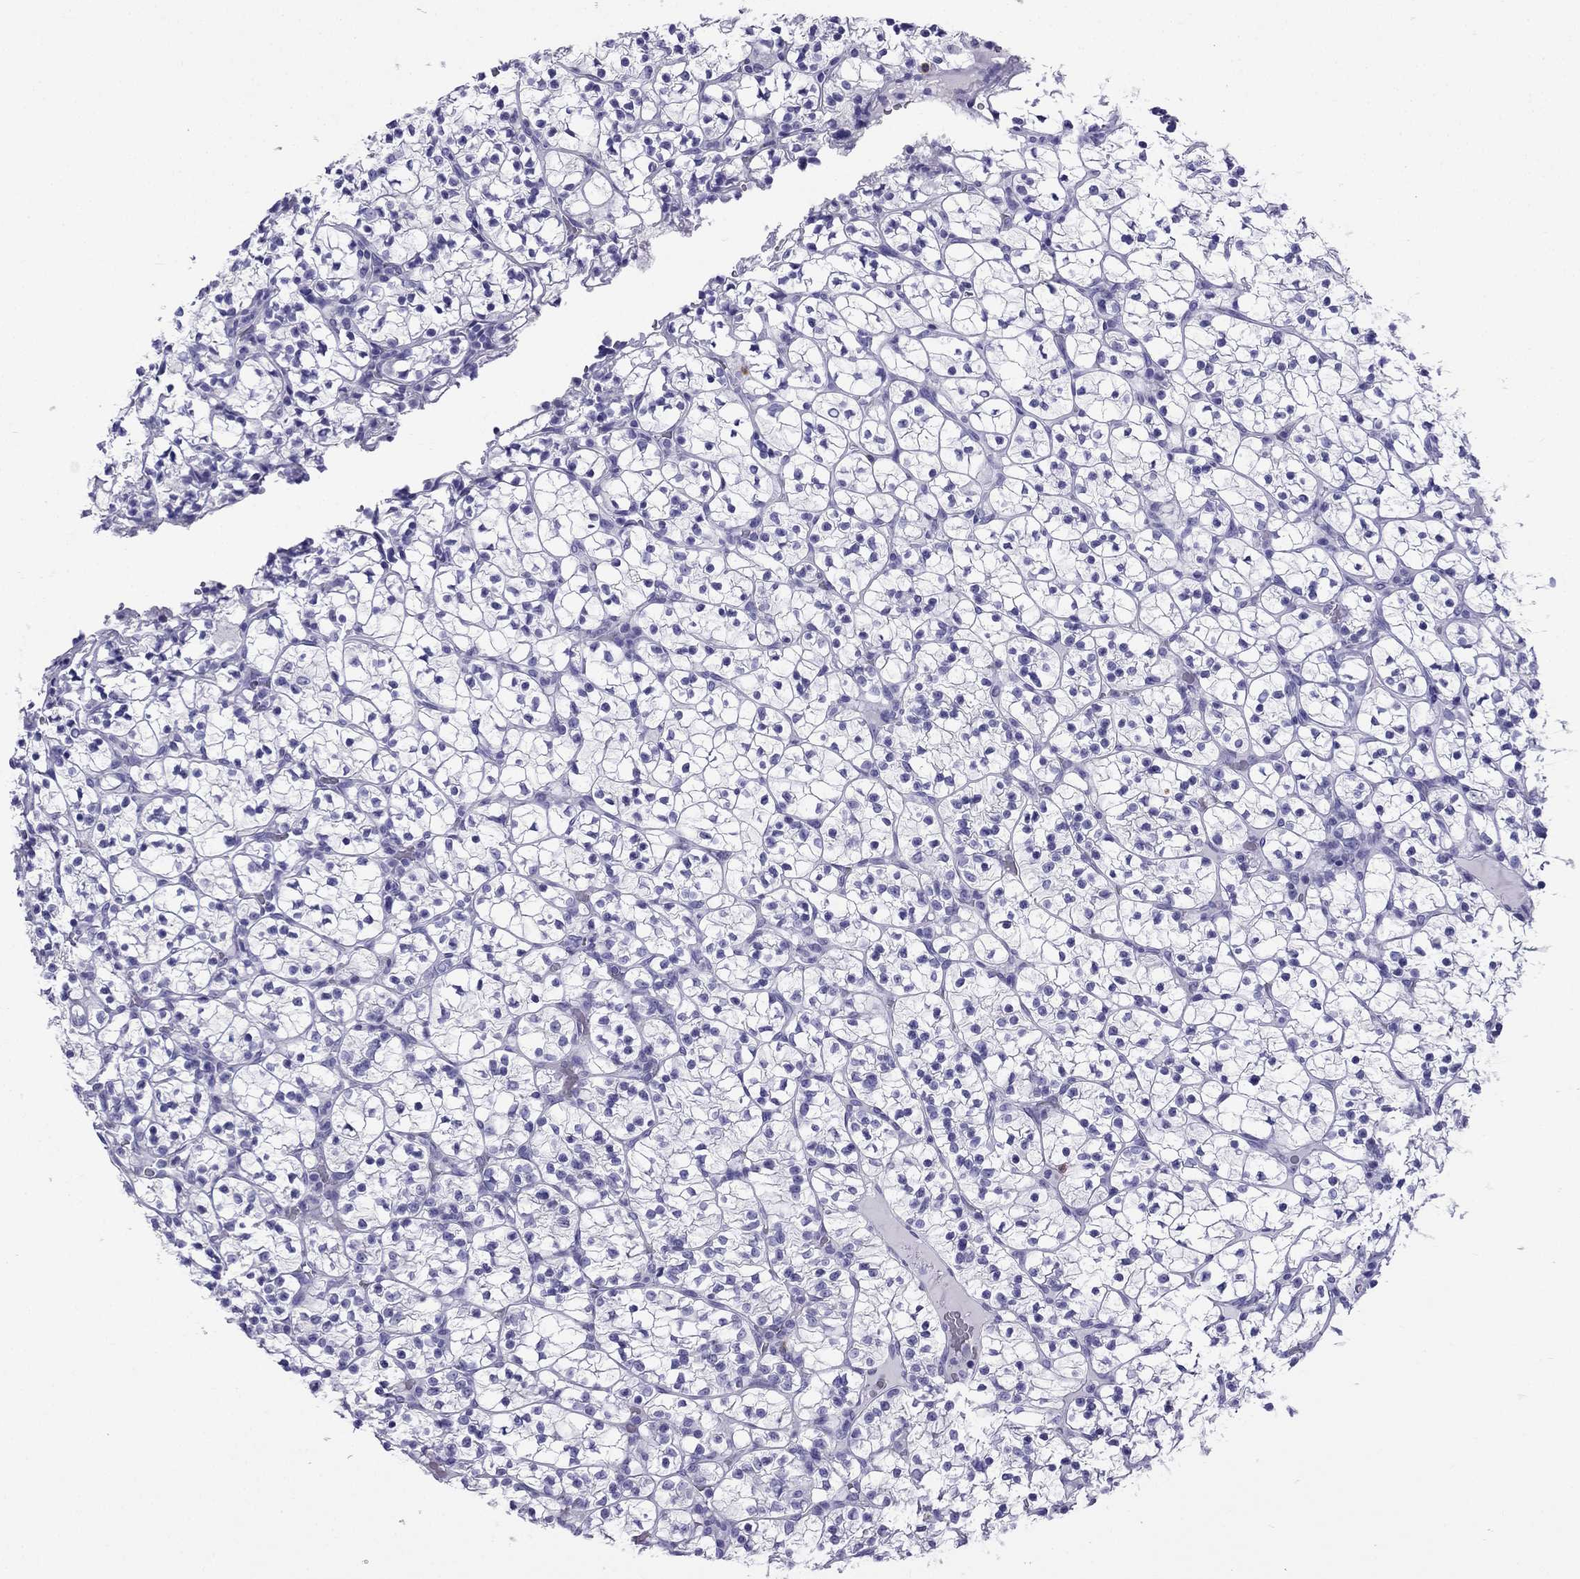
{"staining": {"intensity": "negative", "quantity": "none", "location": "none"}, "tissue": "renal cancer", "cell_type": "Tumor cells", "image_type": "cancer", "snomed": [{"axis": "morphology", "description": "Adenocarcinoma, NOS"}, {"axis": "topography", "description": "Kidney"}], "caption": "This is an immunohistochemistry image of renal cancer (adenocarcinoma). There is no staining in tumor cells.", "gene": "ARR3", "patient": {"sex": "female", "age": 89}}